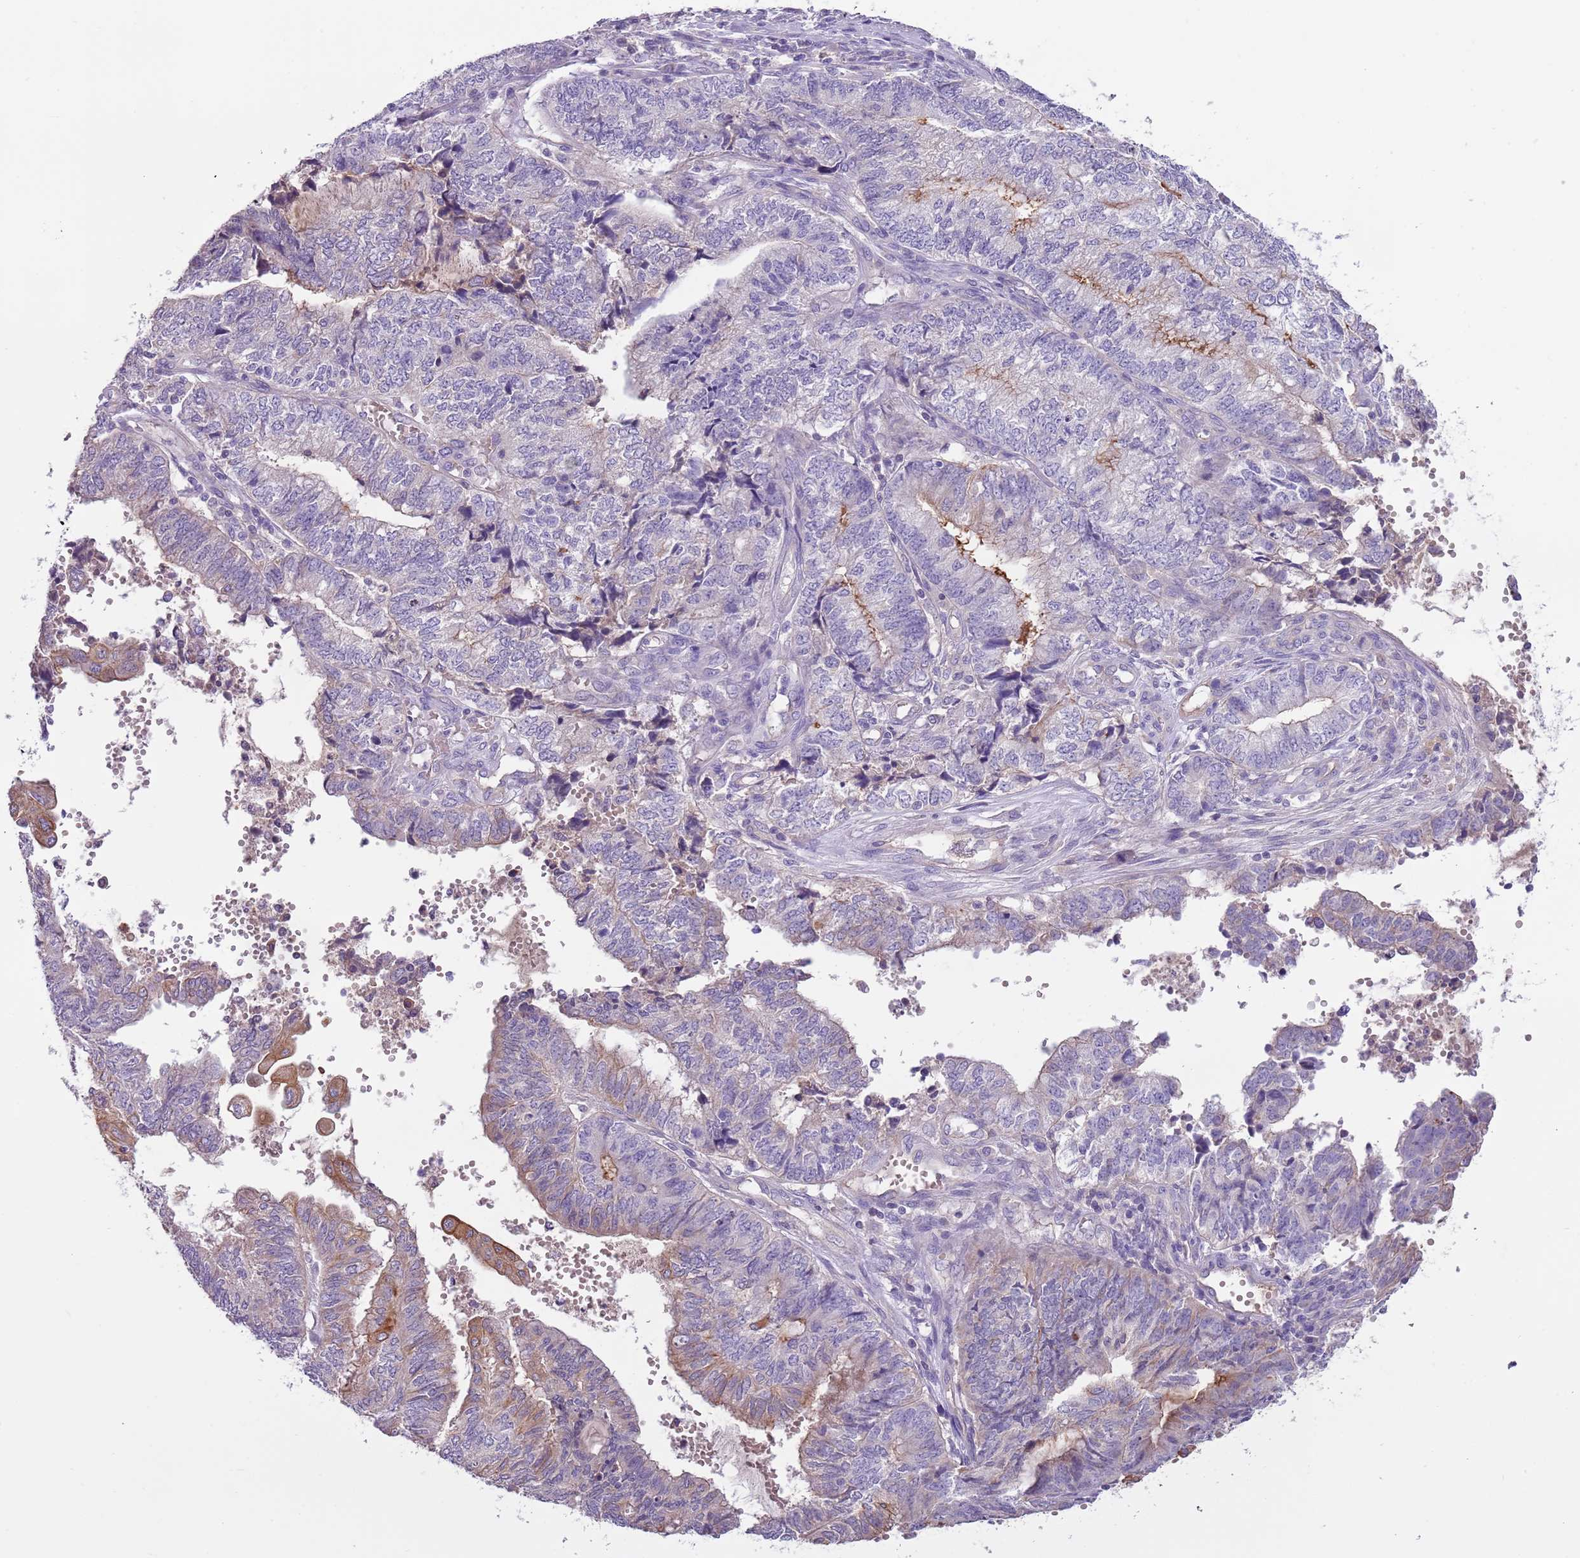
{"staining": {"intensity": "moderate", "quantity": "<25%", "location": "cytoplasmic/membranous"}, "tissue": "endometrial cancer", "cell_type": "Tumor cells", "image_type": "cancer", "snomed": [{"axis": "morphology", "description": "Adenocarcinoma, NOS"}, {"axis": "topography", "description": "Uterus"}, {"axis": "topography", "description": "Endometrium"}], "caption": "IHC image of adenocarcinoma (endometrial) stained for a protein (brown), which demonstrates low levels of moderate cytoplasmic/membranous staining in approximately <25% of tumor cells.", "gene": "HES3", "patient": {"sex": "female", "age": 70}}